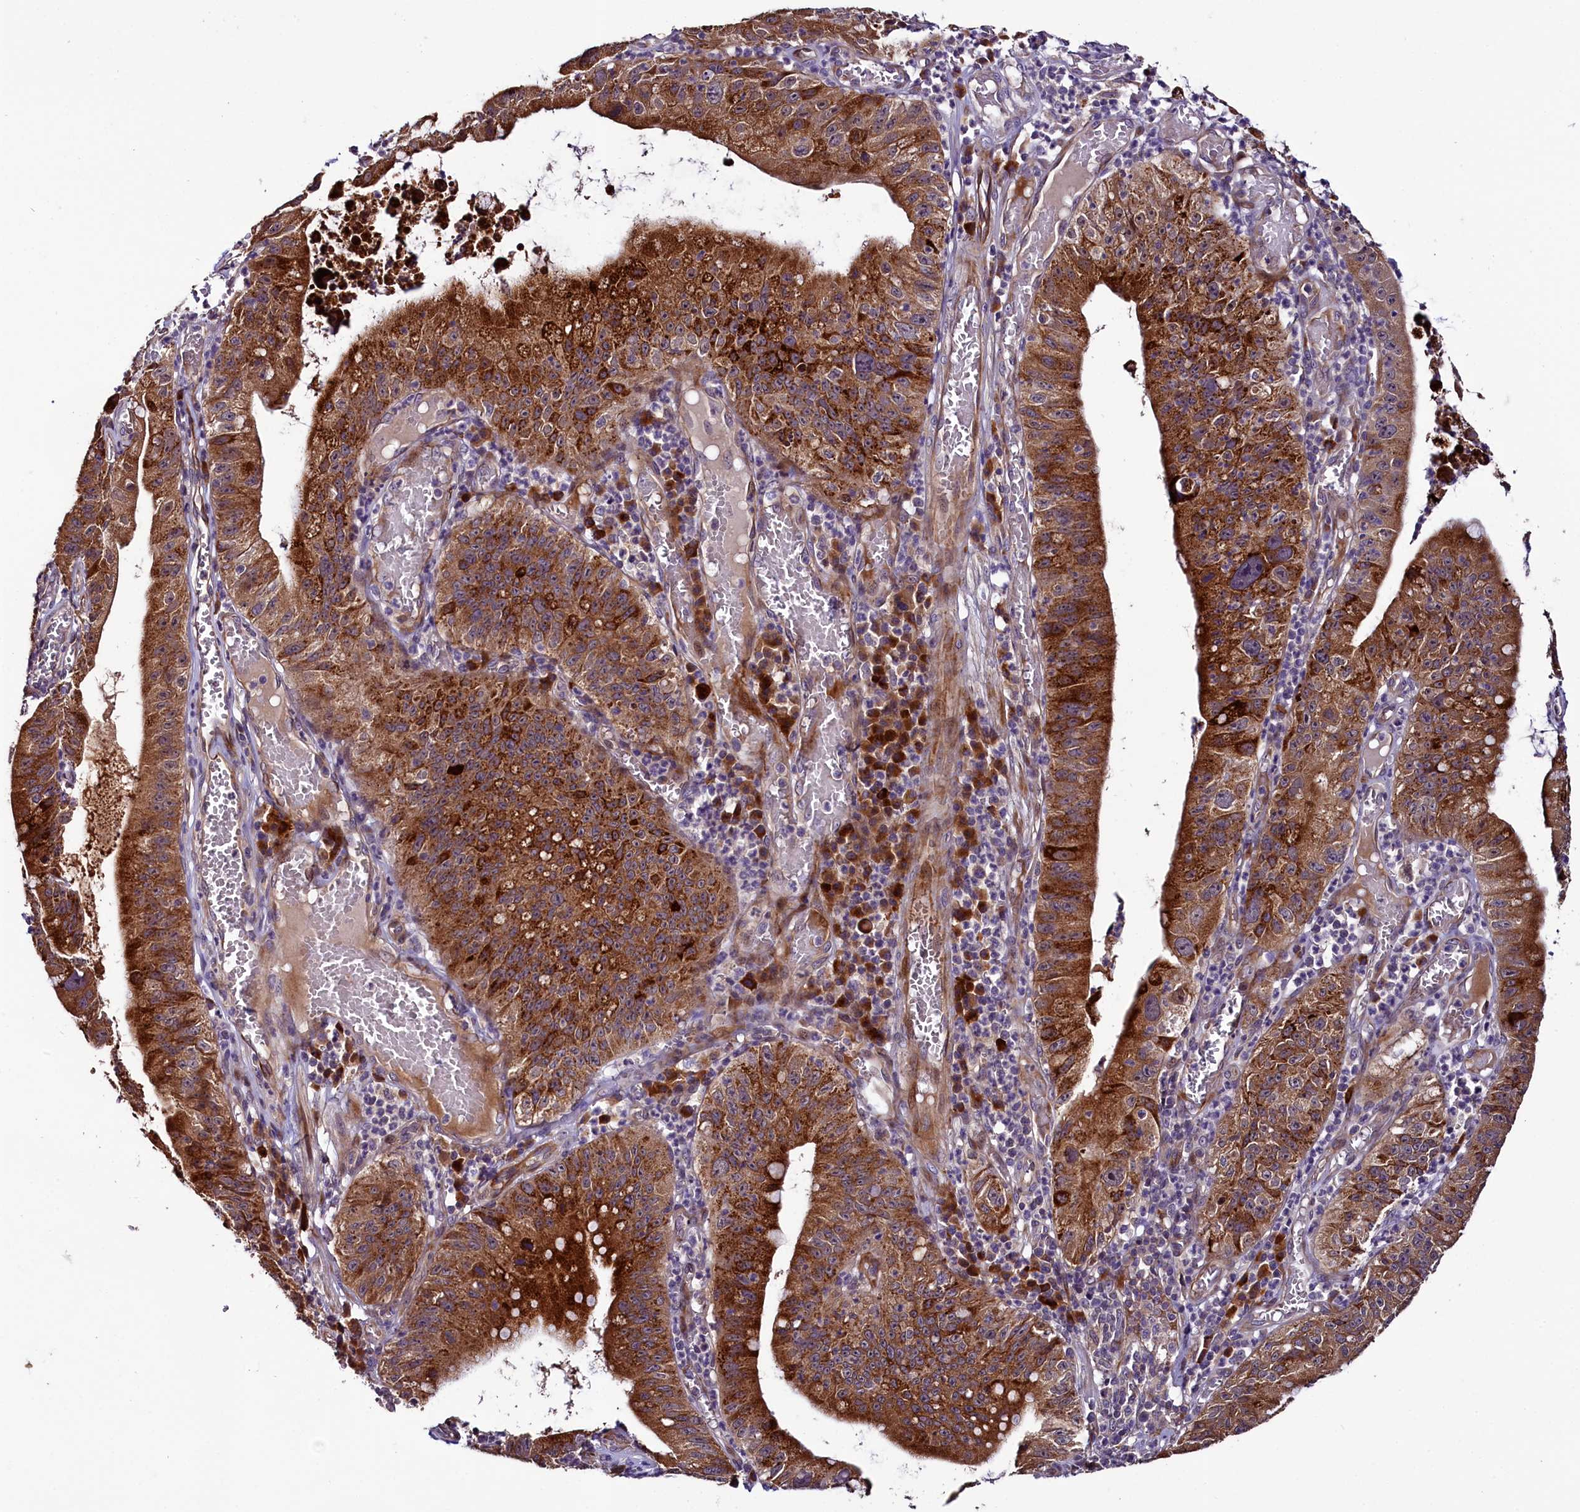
{"staining": {"intensity": "strong", "quantity": ">75%", "location": "cytoplasmic/membranous"}, "tissue": "stomach cancer", "cell_type": "Tumor cells", "image_type": "cancer", "snomed": [{"axis": "morphology", "description": "Adenocarcinoma, NOS"}, {"axis": "topography", "description": "Stomach"}], "caption": "Immunohistochemistry image of human adenocarcinoma (stomach) stained for a protein (brown), which exhibits high levels of strong cytoplasmic/membranous expression in approximately >75% of tumor cells.", "gene": "RPUSD2", "patient": {"sex": "male", "age": 59}}